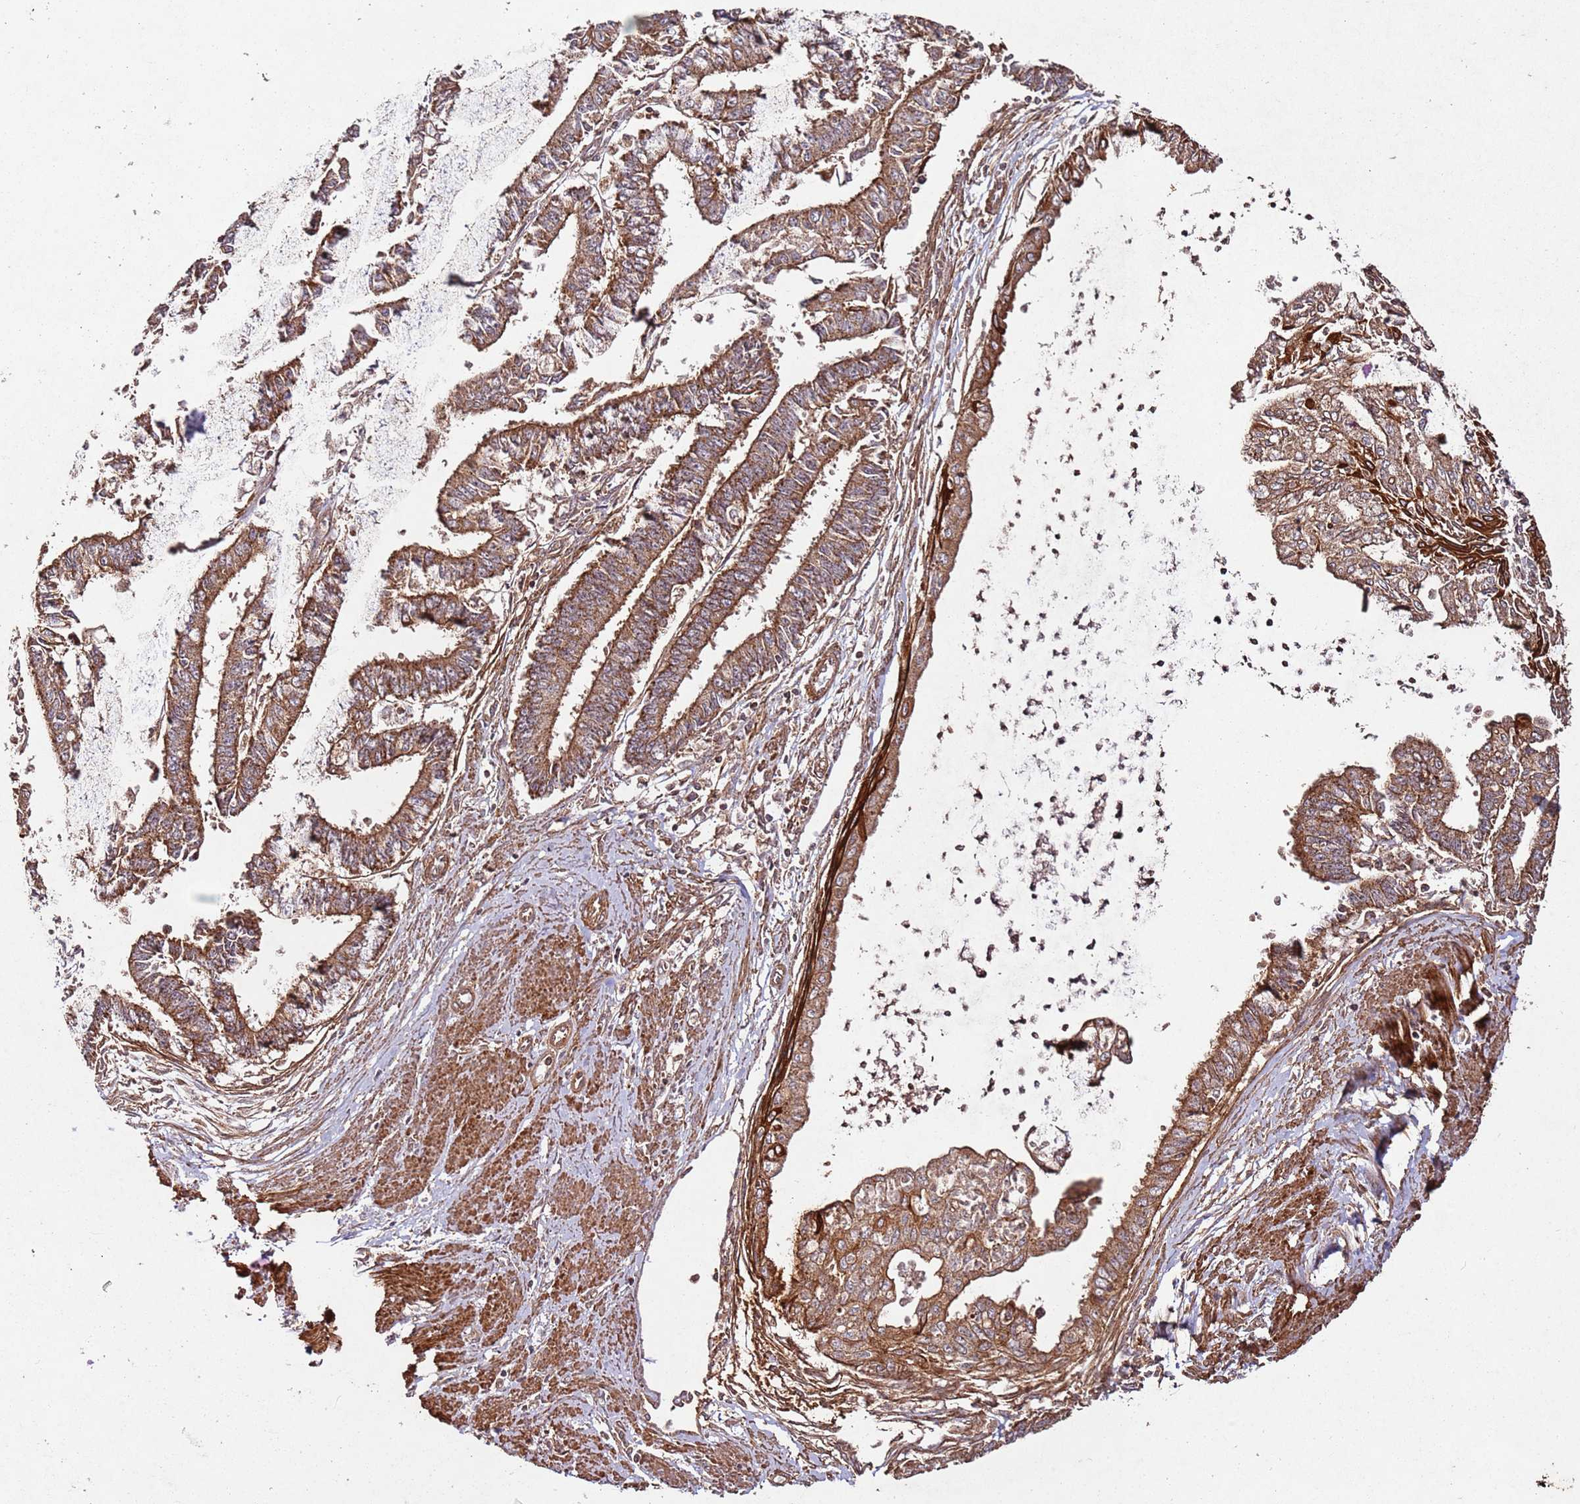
{"staining": {"intensity": "moderate", "quantity": ">75%", "location": "cytoplasmic/membranous"}, "tissue": "endometrial cancer", "cell_type": "Tumor cells", "image_type": "cancer", "snomed": [{"axis": "morphology", "description": "Adenocarcinoma, NOS"}, {"axis": "topography", "description": "Endometrium"}], "caption": "The image displays staining of adenocarcinoma (endometrial), revealing moderate cytoplasmic/membranous protein expression (brown color) within tumor cells. Immunohistochemistry (ihc) stains the protein in brown and the nuclei are stained blue.", "gene": "FAM186A", "patient": {"sex": "female", "age": 73}}